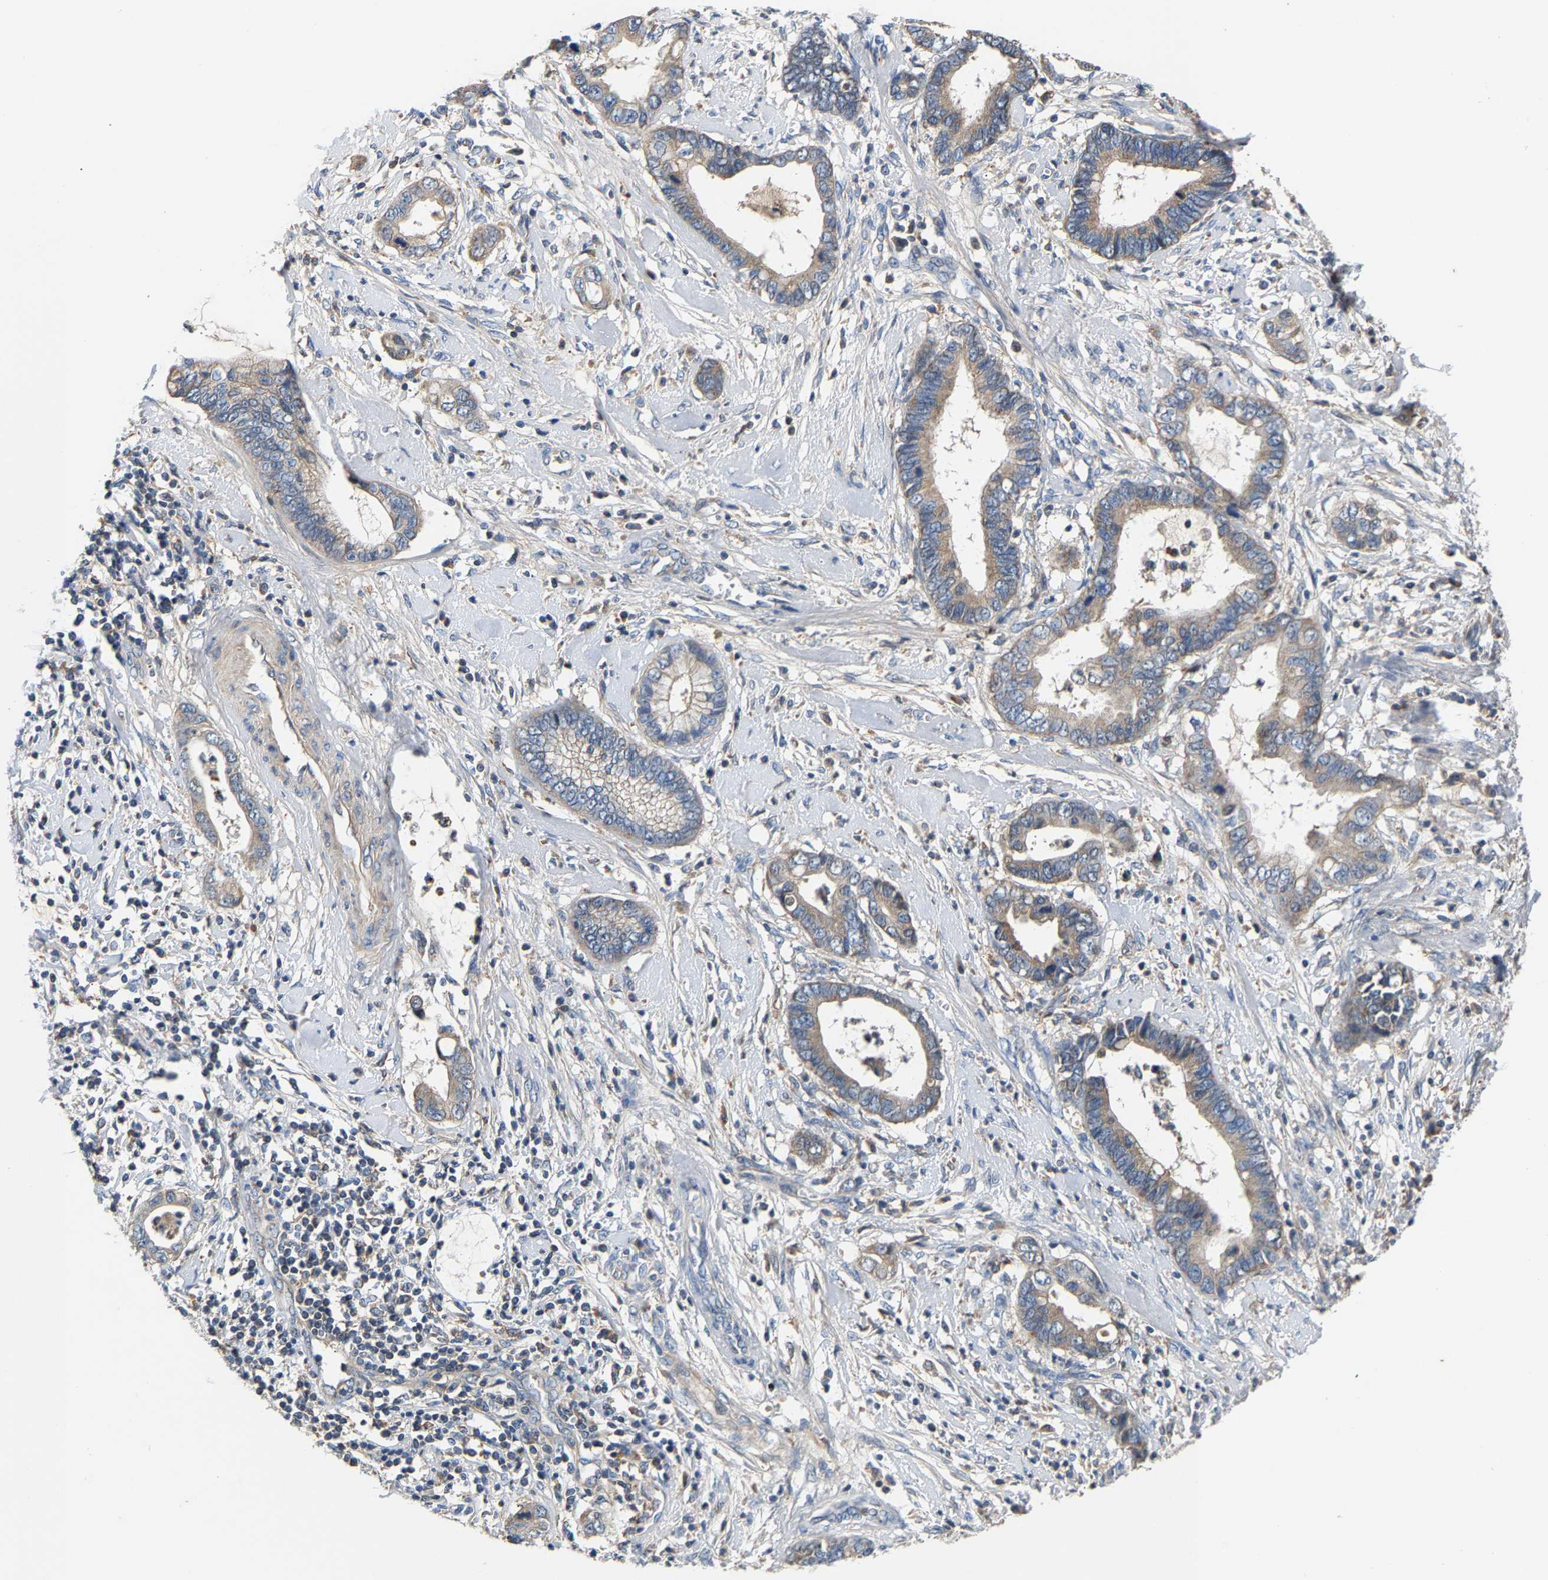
{"staining": {"intensity": "weak", "quantity": ">75%", "location": "cytoplasmic/membranous"}, "tissue": "cervical cancer", "cell_type": "Tumor cells", "image_type": "cancer", "snomed": [{"axis": "morphology", "description": "Adenocarcinoma, NOS"}, {"axis": "topography", "description": "Cervix"}], "caption": "Weak cytoplasmic/membranous staining for a protein is appreciated in approximately >75% of tumor cells of cervical cancer (adenocarcinoma) using IHC.", "gene": "CCDC171", "patient": {"sex": "female", "age": 44}}